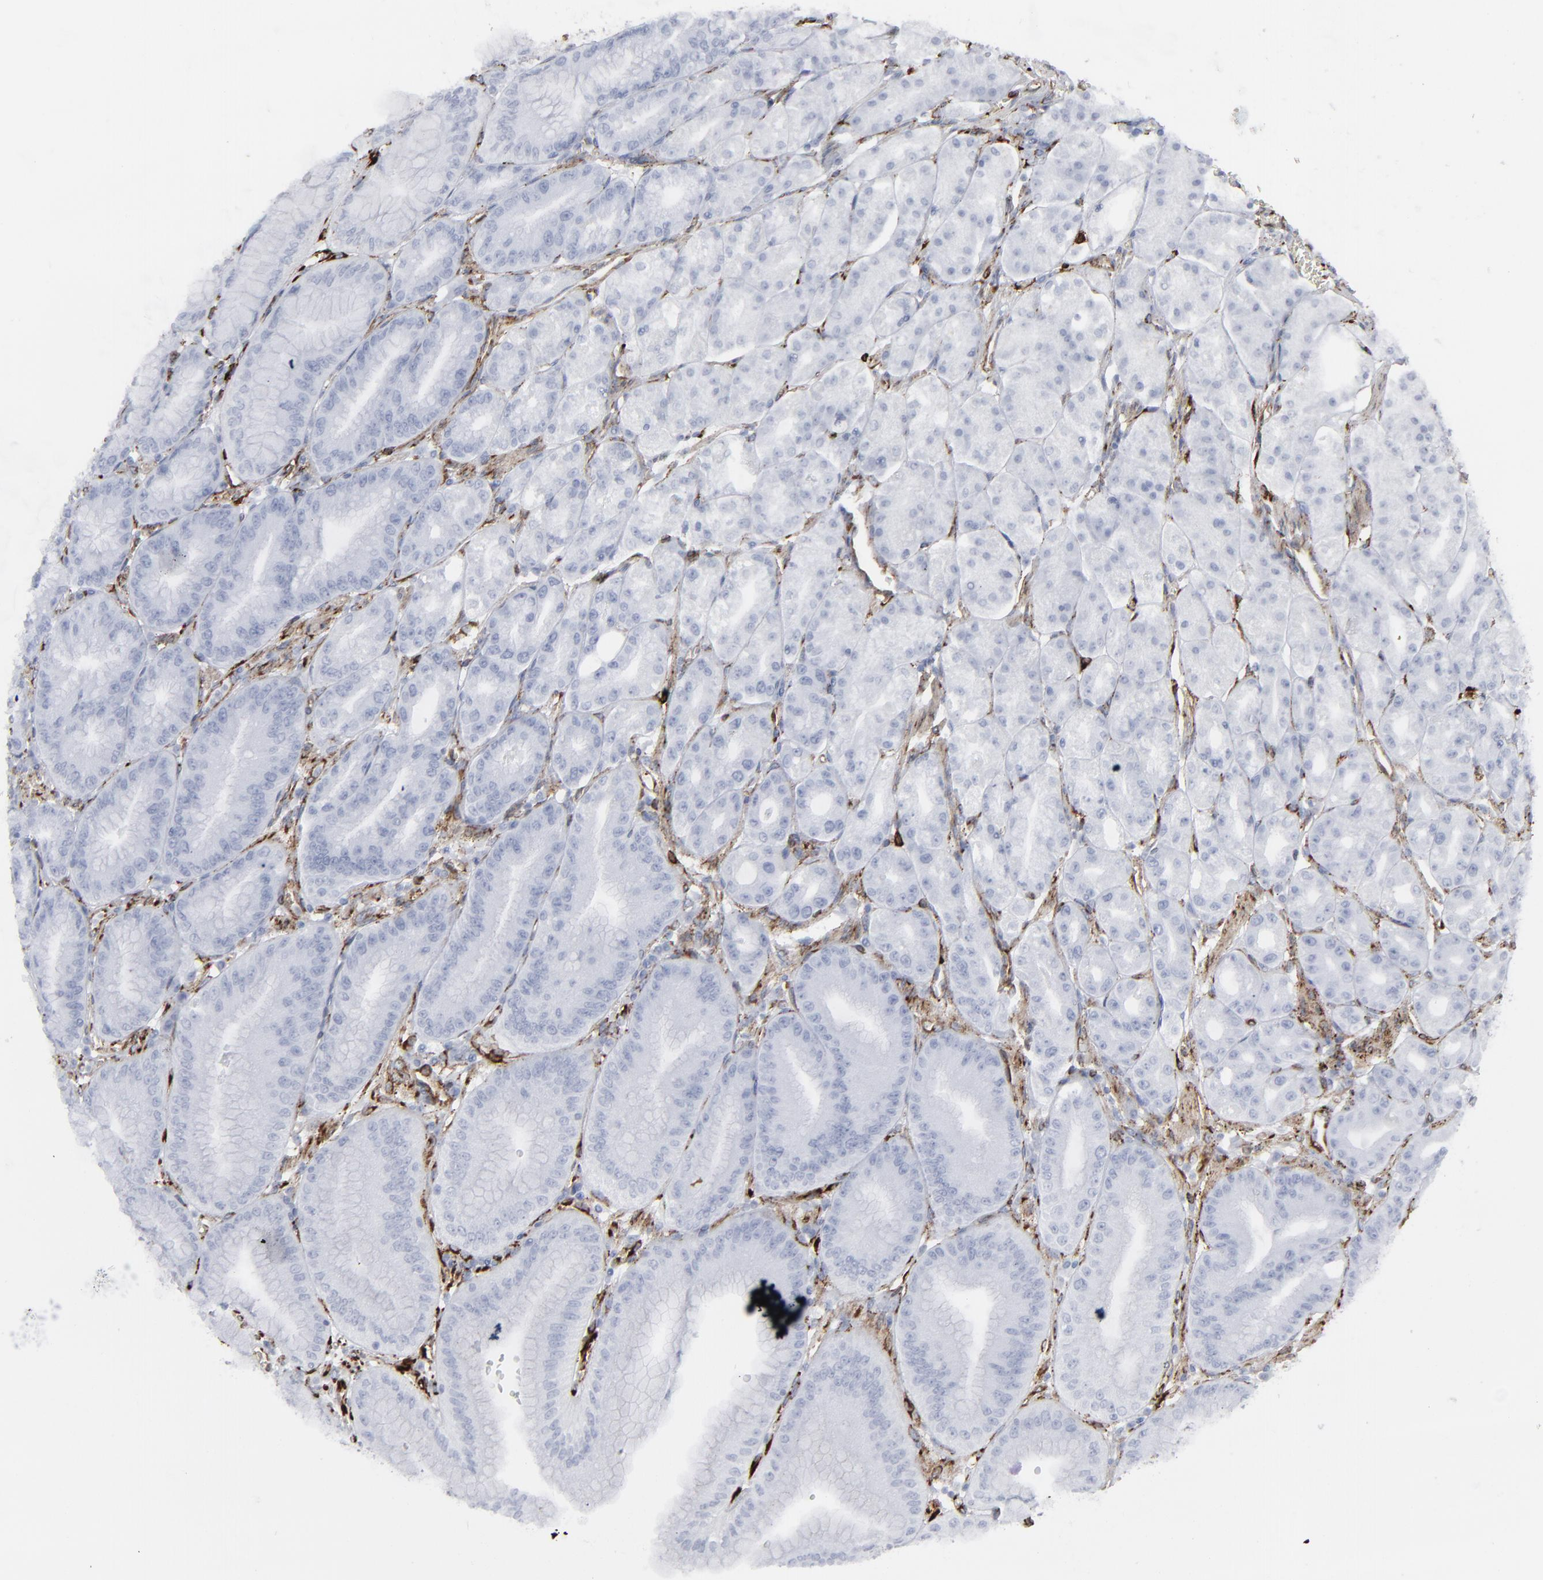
{"staining": {"intensity": "negative", "quantity": "none", "location": "none"}, "tissue": "stomach", "cell_type": "Glandular cells", "image_type": "normal", "snomed": [{"axis": "morphology", "description": "Normal tissue, NOS"}, {"axis": "topography", "description": "Stomach, lower"}], "caption": "A histopathology image of stomach stained for a protein shows no brown staining in glandular cells. (DAB (3,3'-diaminobenzidine) immunohistochemistry with hematoxylin counter stain).", "gene": "SPARC", "patient": {"sex": "male", "age": 71}}